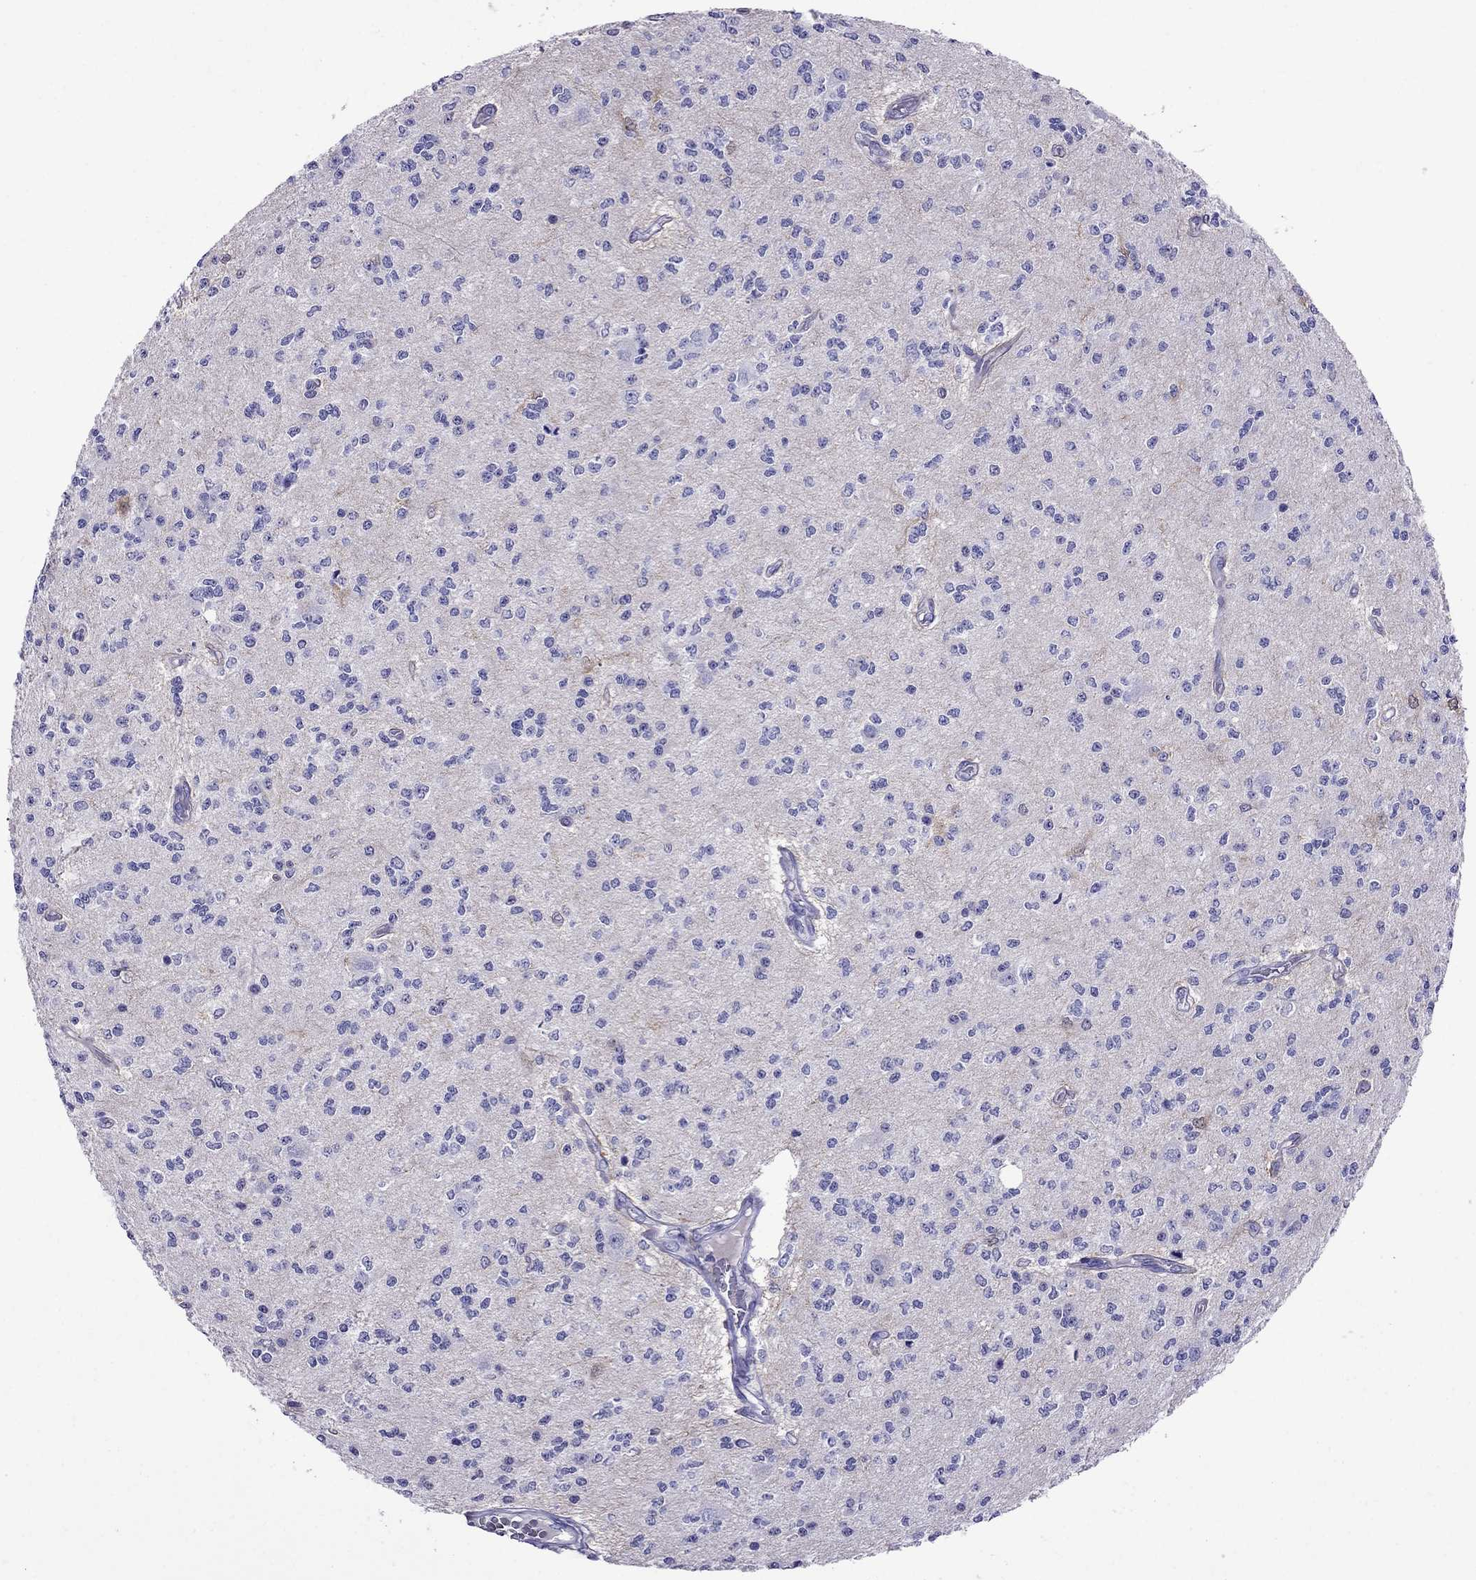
{"staining": {"intensity": "negative", "quantity": "none", "location": "none"}, "tissue": "glioma", "cell_type": "Tumor cells", "image_type": "cancer", "snomed": [{"axis": "morphology", "description": "Glioma, malignant, Low grade"}, {"axis": "topography", "description": "Brain"}], "caption": "Photomicrograph shows no protein positivity in tumor cells of glioma tissue.", "gene": "CRYBA1", "patient": {"sex": "male", "age": 67}}